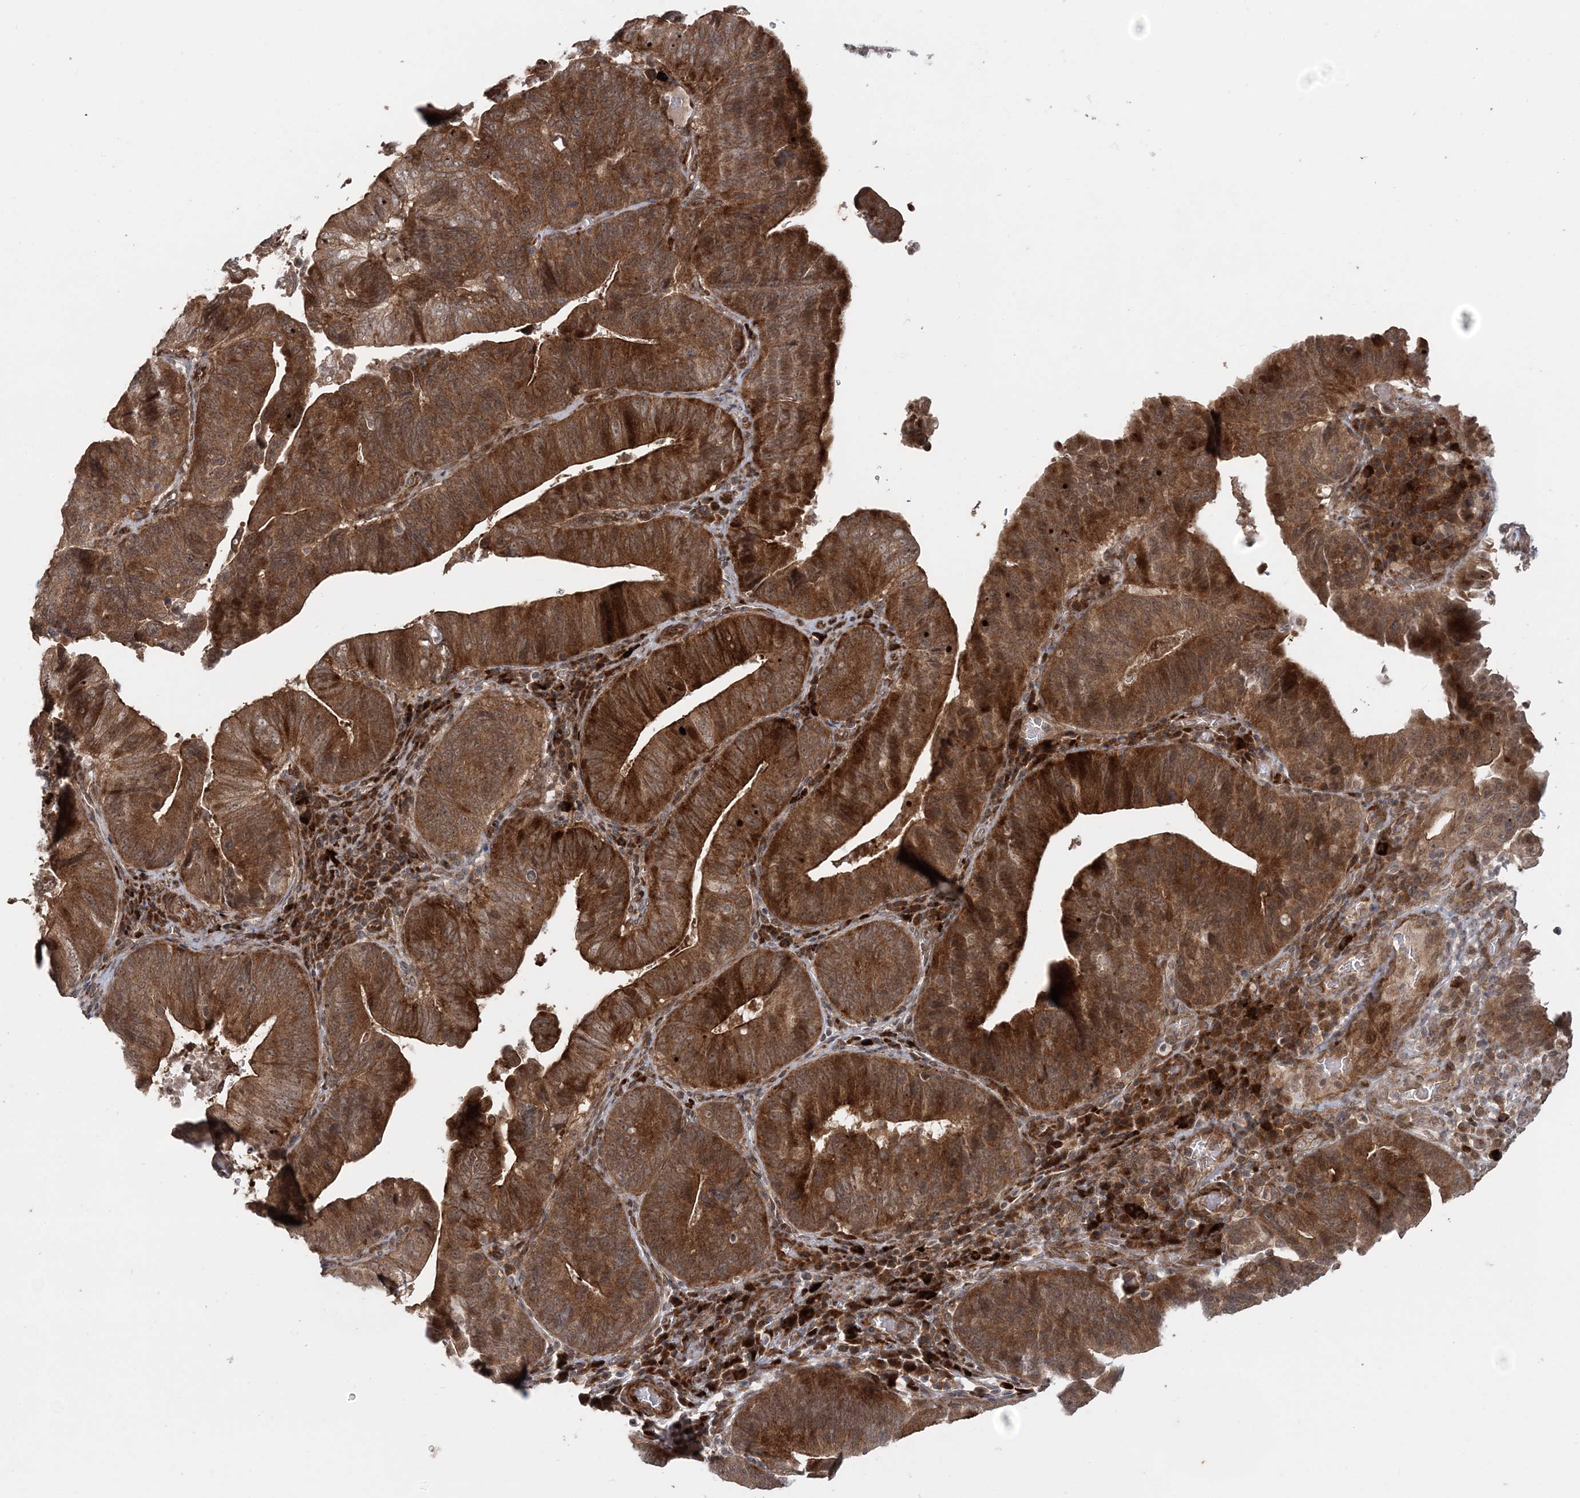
{"staining": {"intensity": "strong", "quantity": ">75%", "location": "cytoplasmic/membranous"}, "tissue": "pancreatic cancer", "cell_type": "Tumor cells", "image_type": "cancer", "snomed": [{"axis": "morphology", "description": "Adenocarcinoma, NOS"}, {"axis": "topography", "description": "Pancreas"}], "caption": "Brown immunohistochemical staining in human pancreatic adenocarcinoma displays strong cytoplasmic/membranous positivity in about >75% of tumor cells.", "gene": "UBTD2", "patient": {"sex": "male", "age": 63}}